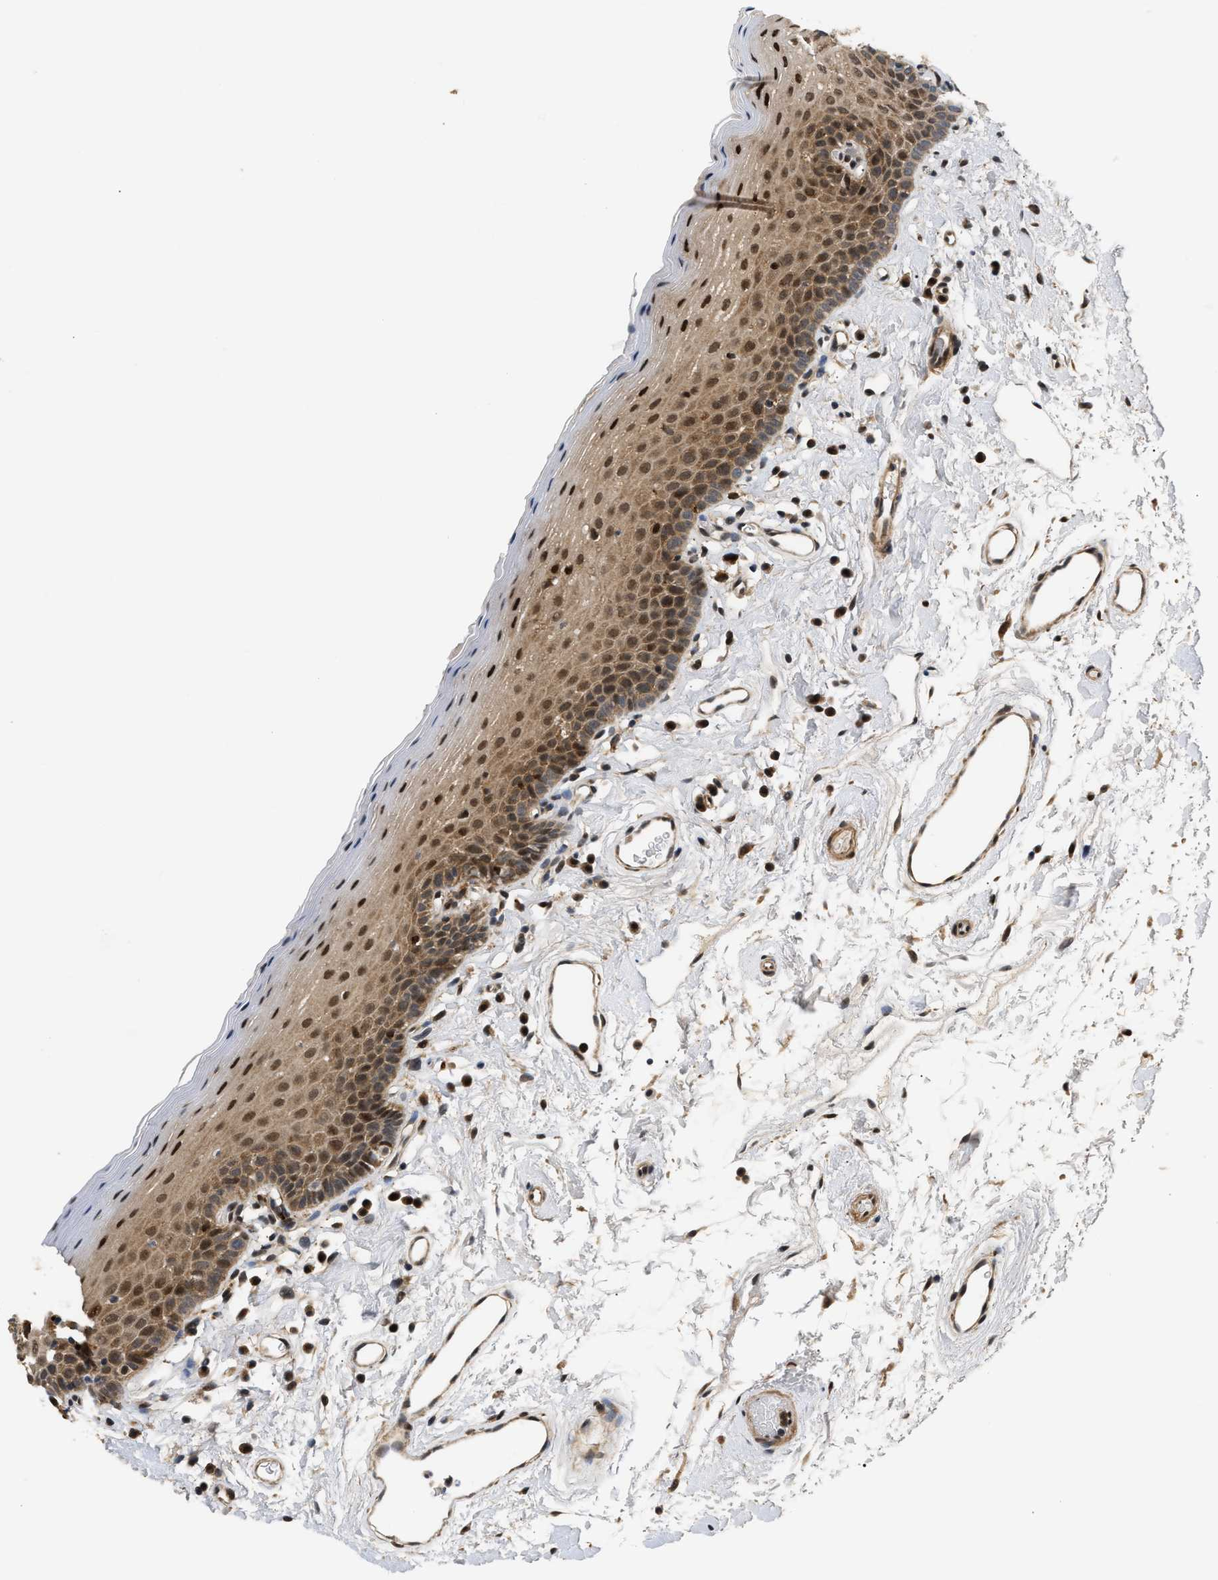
{"staining": {"intensity": "moderate", "quantity": ">75%", "location": "cytoplasmic/membranous,nuclear"}, "tissue": "oral mucosa", "cell_type": "Squamous epithelial cells", "image_type": "normal", "snomed": [{"axis": "morphology", "description": "Normal tissue, NOS"}, {"axis": "topography", "description": "Oral tissue"}], "caption": "Moderate cytoplasmic/membranous,nuclear protein positivity is seen in approximately >75% of squamous epithelial cells in oral mucosa. Immunohistochemistry stains the protein of interest in brown and the nuclei are stained blue.", "gene": "LARP6", "patient": {"sex": "male", "age": 66}}